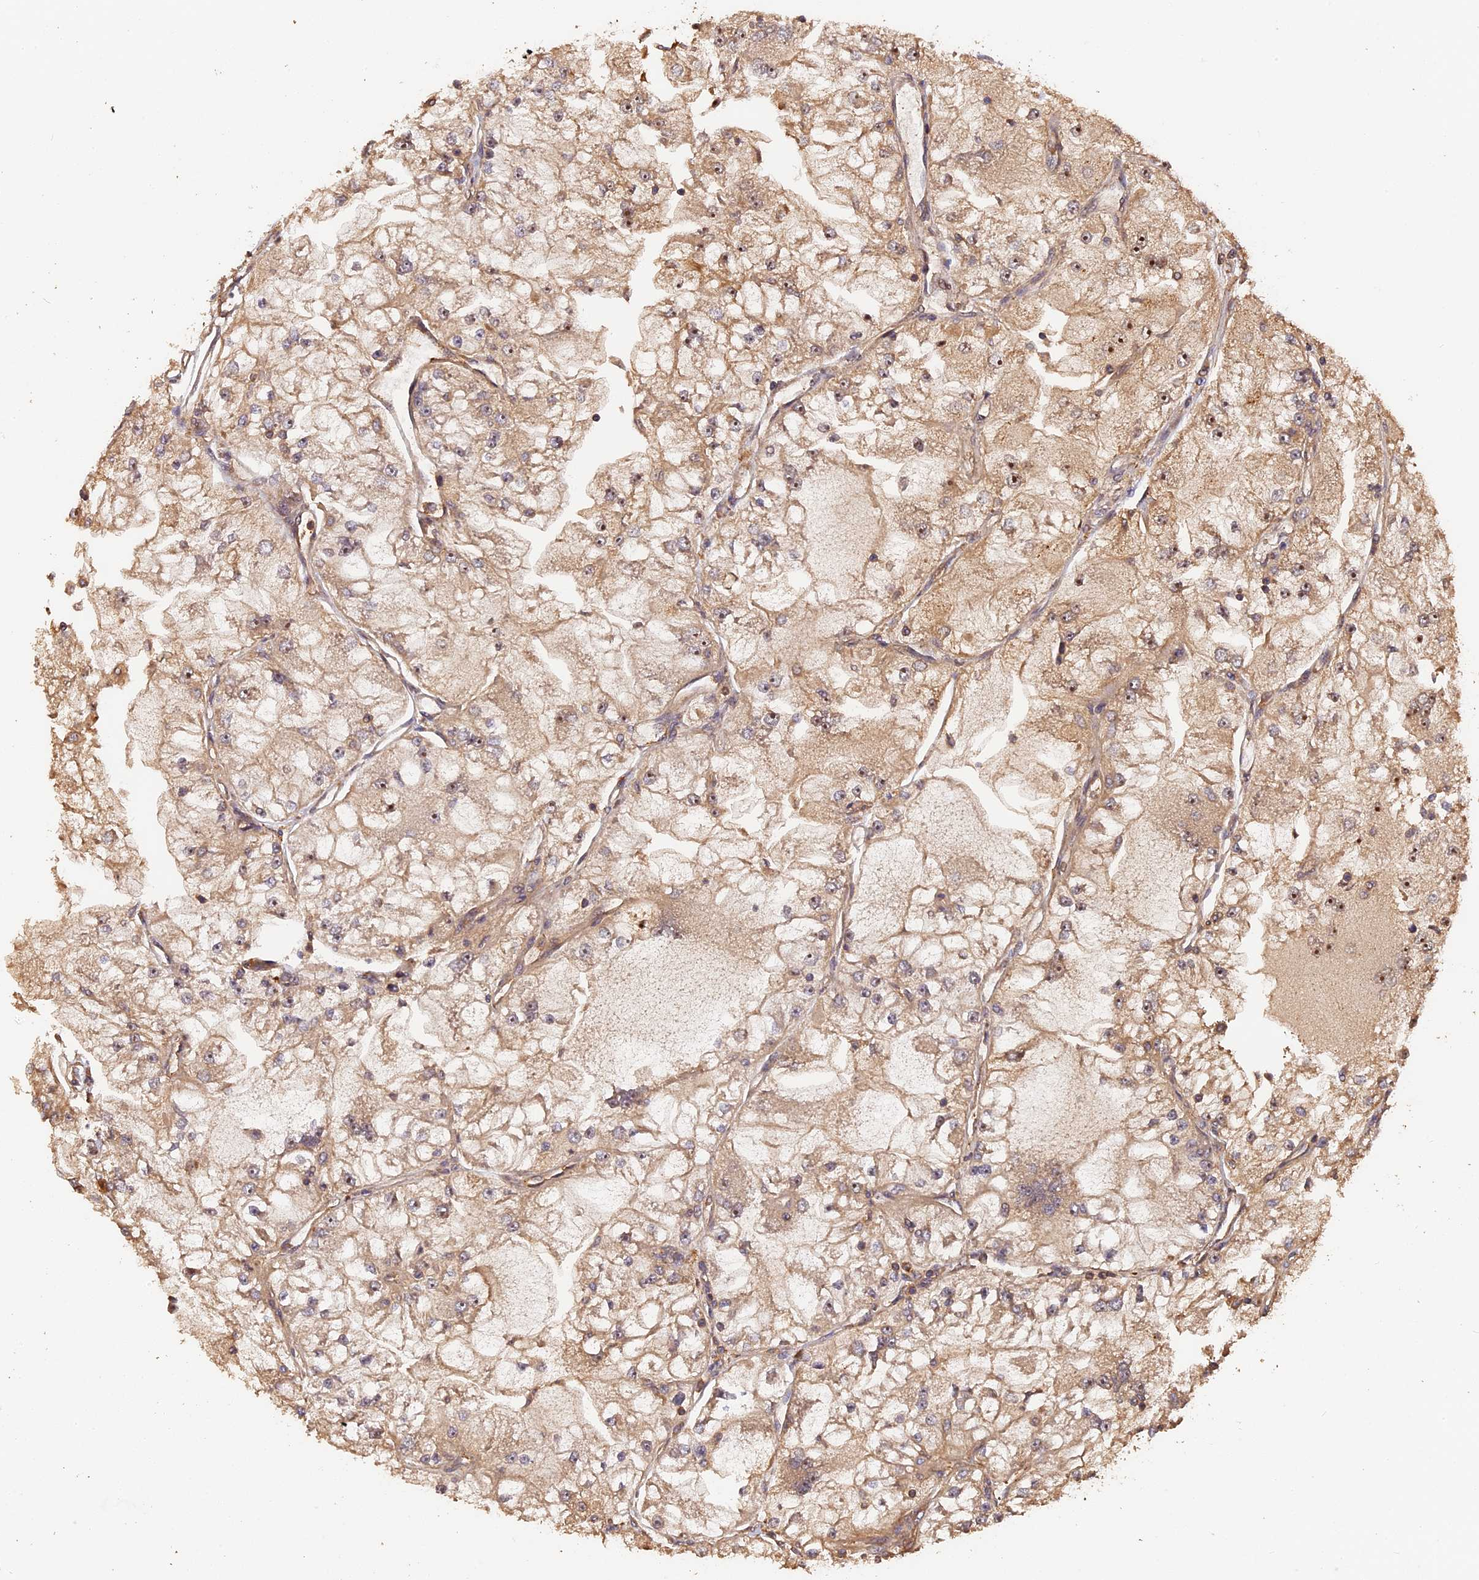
{"staining": {"intensity": "weak", "quantity": ">75%", "location": "cytoplasmic/membranous,nuclear"}, "tissue": "renal cancer", "cell_type": "Tumor cells", "image_type": "cancer", "snomed": [{"axis": "morphology", "description": "Adenocarcinoma, NOS"}, {"axis": "topography", "description": "Kidney"}], "caption": "Renal cancer (adenocarcinoma) was stained to show a protein in brown. There is low levels of weak cytoplasmic/membranous and nuclear expression in about >75% of tumor cells.", "gene": "MMP15", "patient": {"sex": "female", "age": 72}}